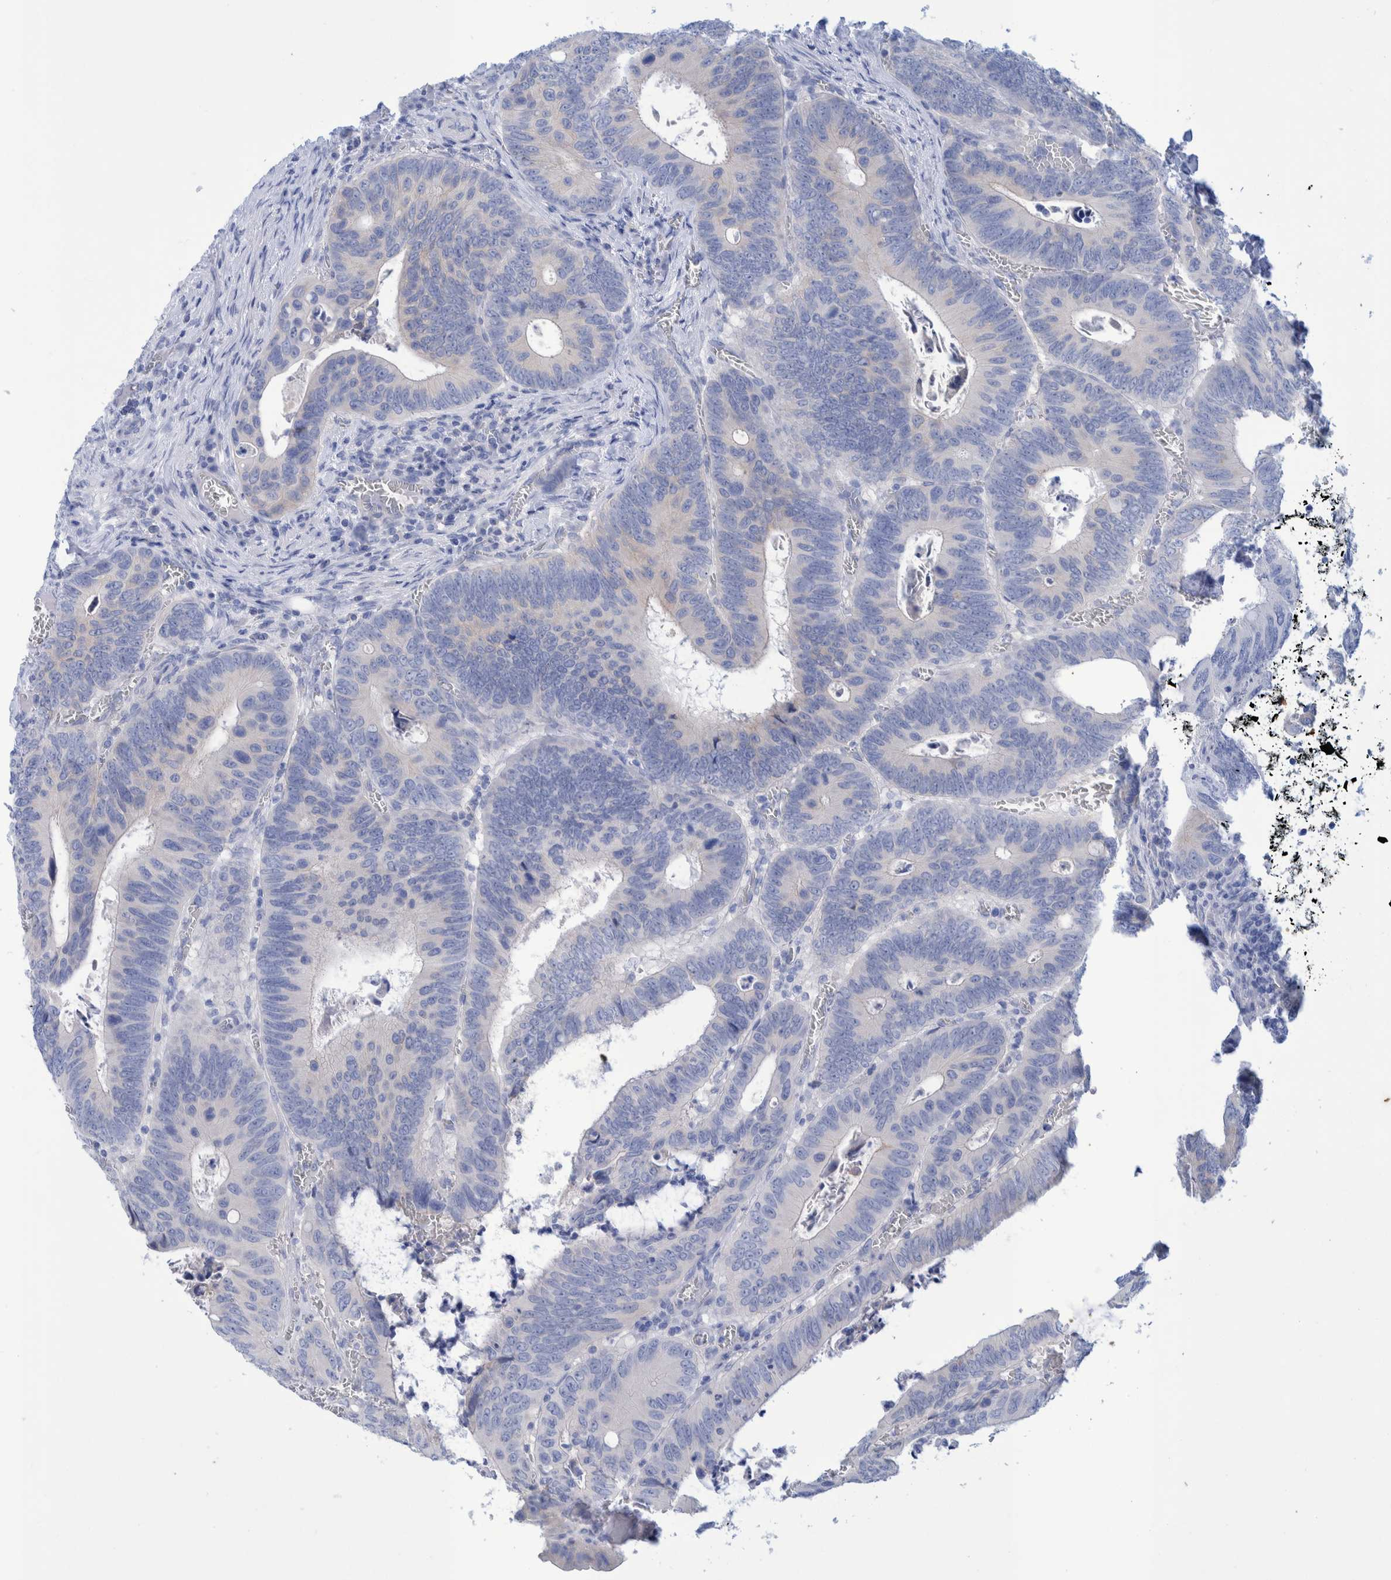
{"staining": {"intensity": "negative", "quantity": "none", "location": "none"}, "tissue": "colorectal cancer", "cell_type": "Tumor cells", "image_type": "cancer", "snomed": [{"axis": "morphology", "description": "Inflammation, NOS"}, {"axis": "morphology", "description": "Adenocarcinoma, NOS"}, {"axis": "topography", "description": "Colon"}], "caption": "IHC histopathology image of neoplastic tissue: colorectal adenocarcinoma stained with DAB demonstrates no significant protein expression in tumor cells. Brightfield microscopy of immunohistochemistry stained with DAB (brown) and hematoxylin (blue), captured at high magnification.", "gene": "PERP", "patient": {"sex": "male", "age": 72}}